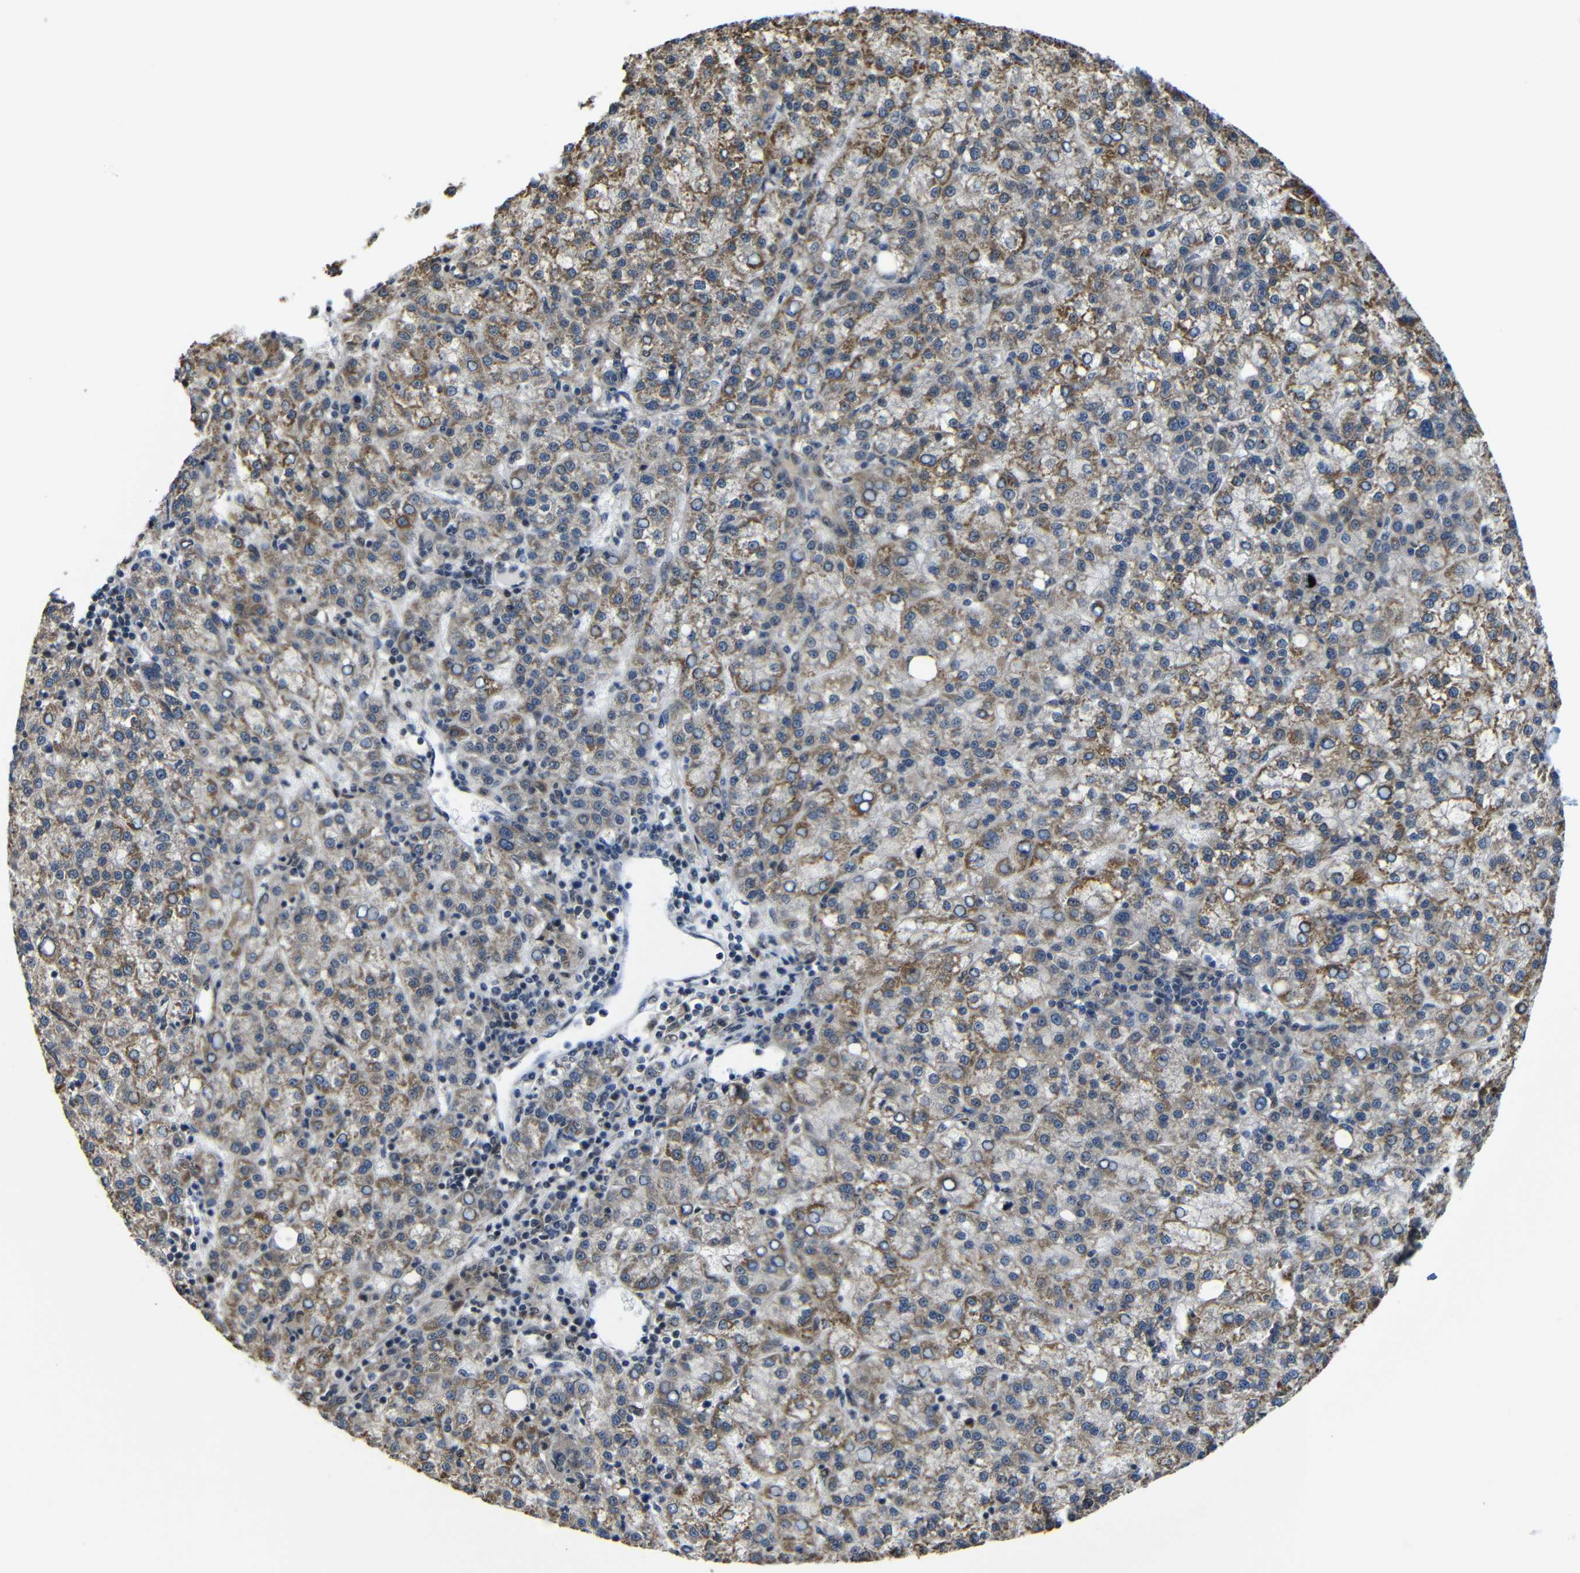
{"staining": {"intensity": "moderate", "quantity": "25%-75%", "location": "cytoplasmic/membranous"}, "tissue": "liver cancer", "cell_type": "Tumor cells", "image_type": "cancer", "snomed": [{"axis": "morphology", "description": "Carcinoma, Hepatocellular, NOS"}, {"axis": "topography", "description": "Liver"}], "caption": "Human liver cancer stained for a protein (brown) exhibits moderate cytoplasmic/membranous positive expression in approximately 25%-75% of tumor cells.", "gene": "FAM172A", "patient": {"sex": "female", "age": 58}}